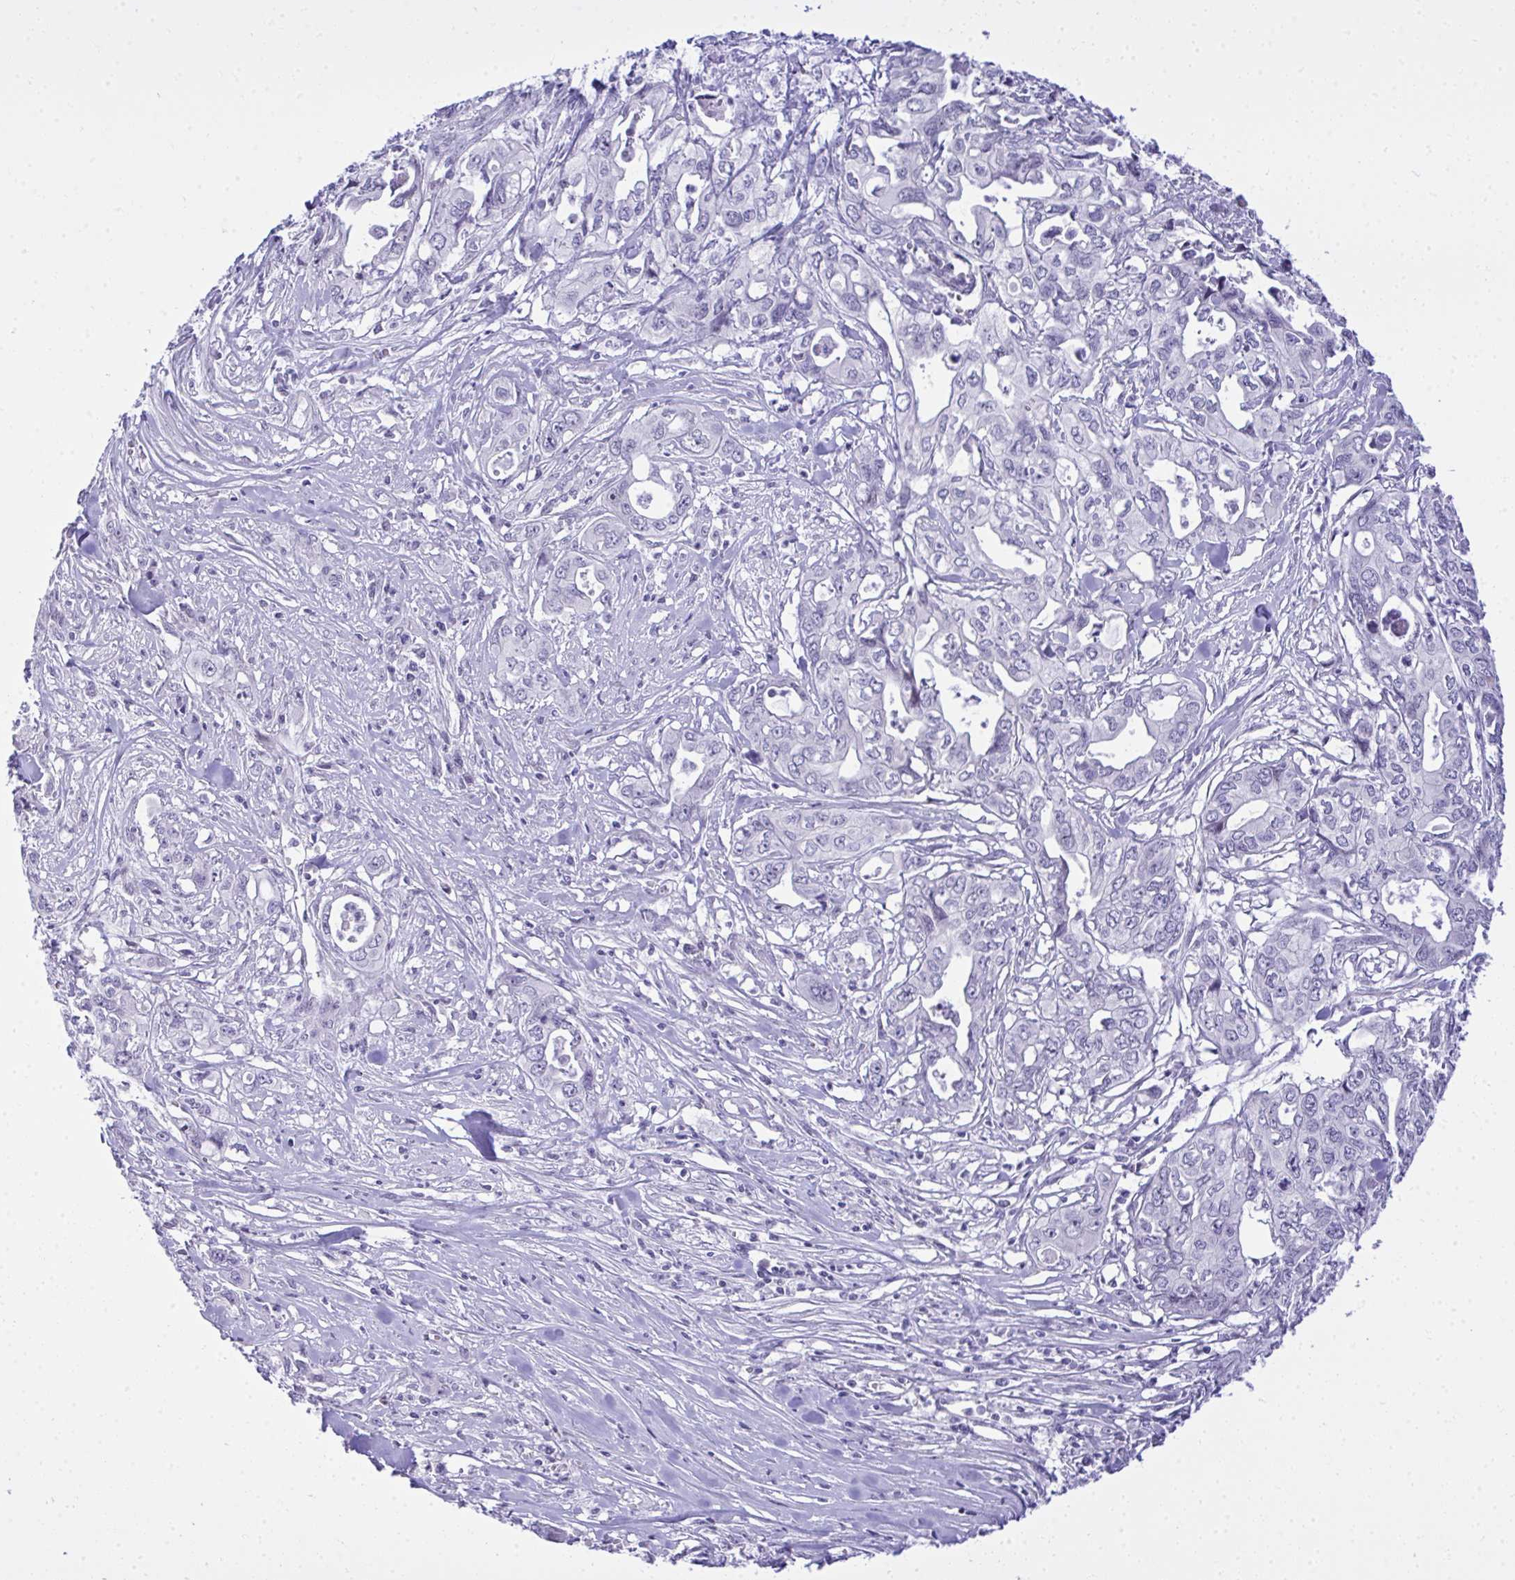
{"staining": {"intensity": "negative", "quantity": "none", "location": "none"}, "tissue": "pancreatic cancer", "cell_type": "Tumor cells", "image_type": "cancer", "snomed": [{"axis": "morphology", "description": "Adenocarcinoma, NOS"}, {"axis": "topography", "description": "Pancreas"}], "caption": "Tumor cells are negative for brown protein staining in adenocarcinoma (pancreatic). (Immunohistochemistry (ihc), brightfield microscopy, high magnification).", "gene": "EID3", "patient": {"sex": "male", "age": 68}}